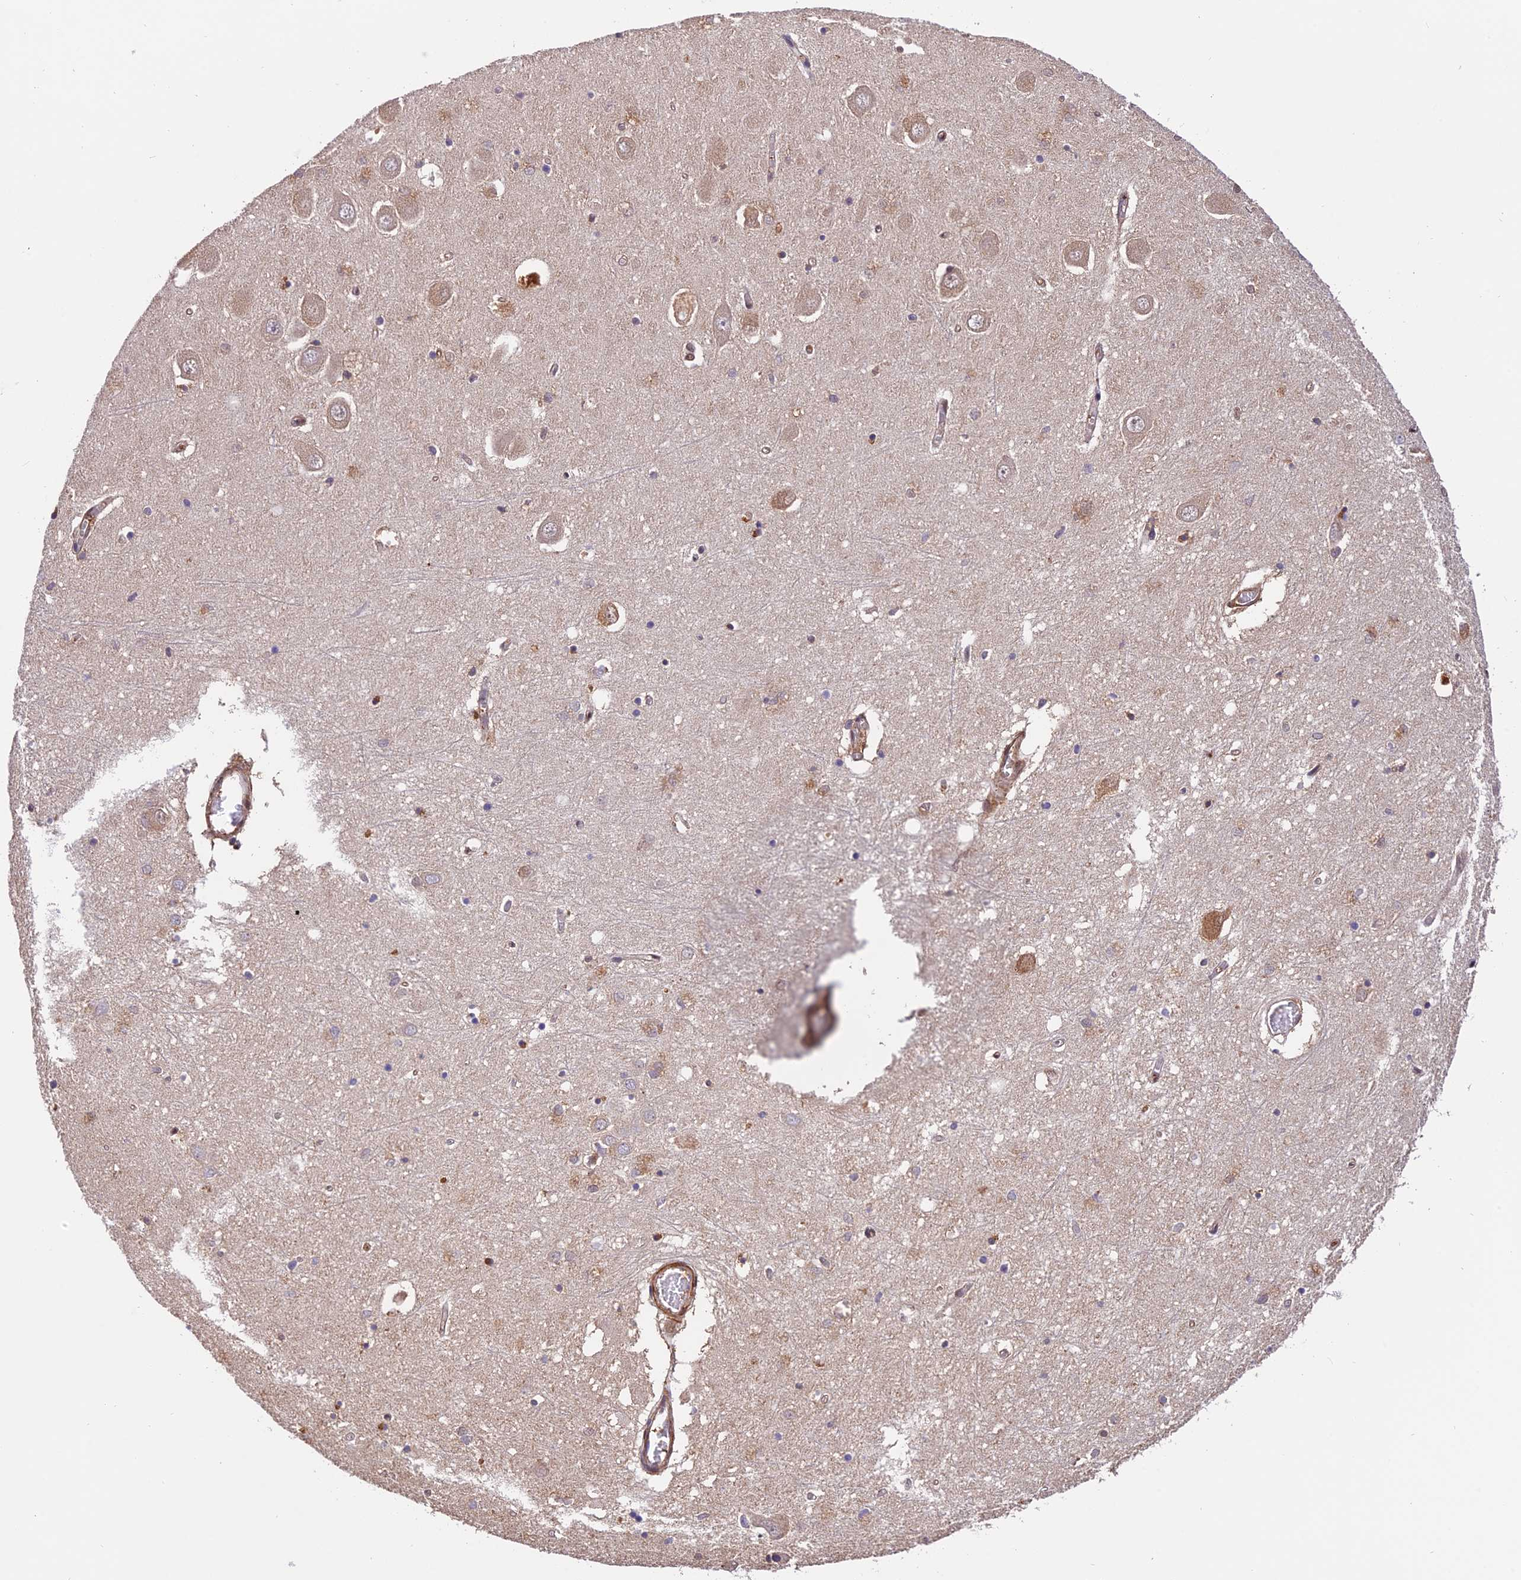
{"staining": {"intensity": "negative", "quantity": "none", "location": "none"}, "tissue": "hippocampus", "cell_type": "Glial cells", "image_type": "normal", "snomed": [{"axis": "morphology", "description": "Normal tissue, NOS"}, {"axis": "topography", "description": "Hippocampus"}], "caption": "Immunohistochemistry (IHC) of normal human hippocampus shows no positivity in glial cells. (Stains: DAB (3,3'-diaminobenzidine) immunohistochemistry with hematoxylin counter stain, Microscopy: brightfield microscopy at high magnification).", "gene": "PSMB3", "patient": {"sex": "male", "age": 70}}